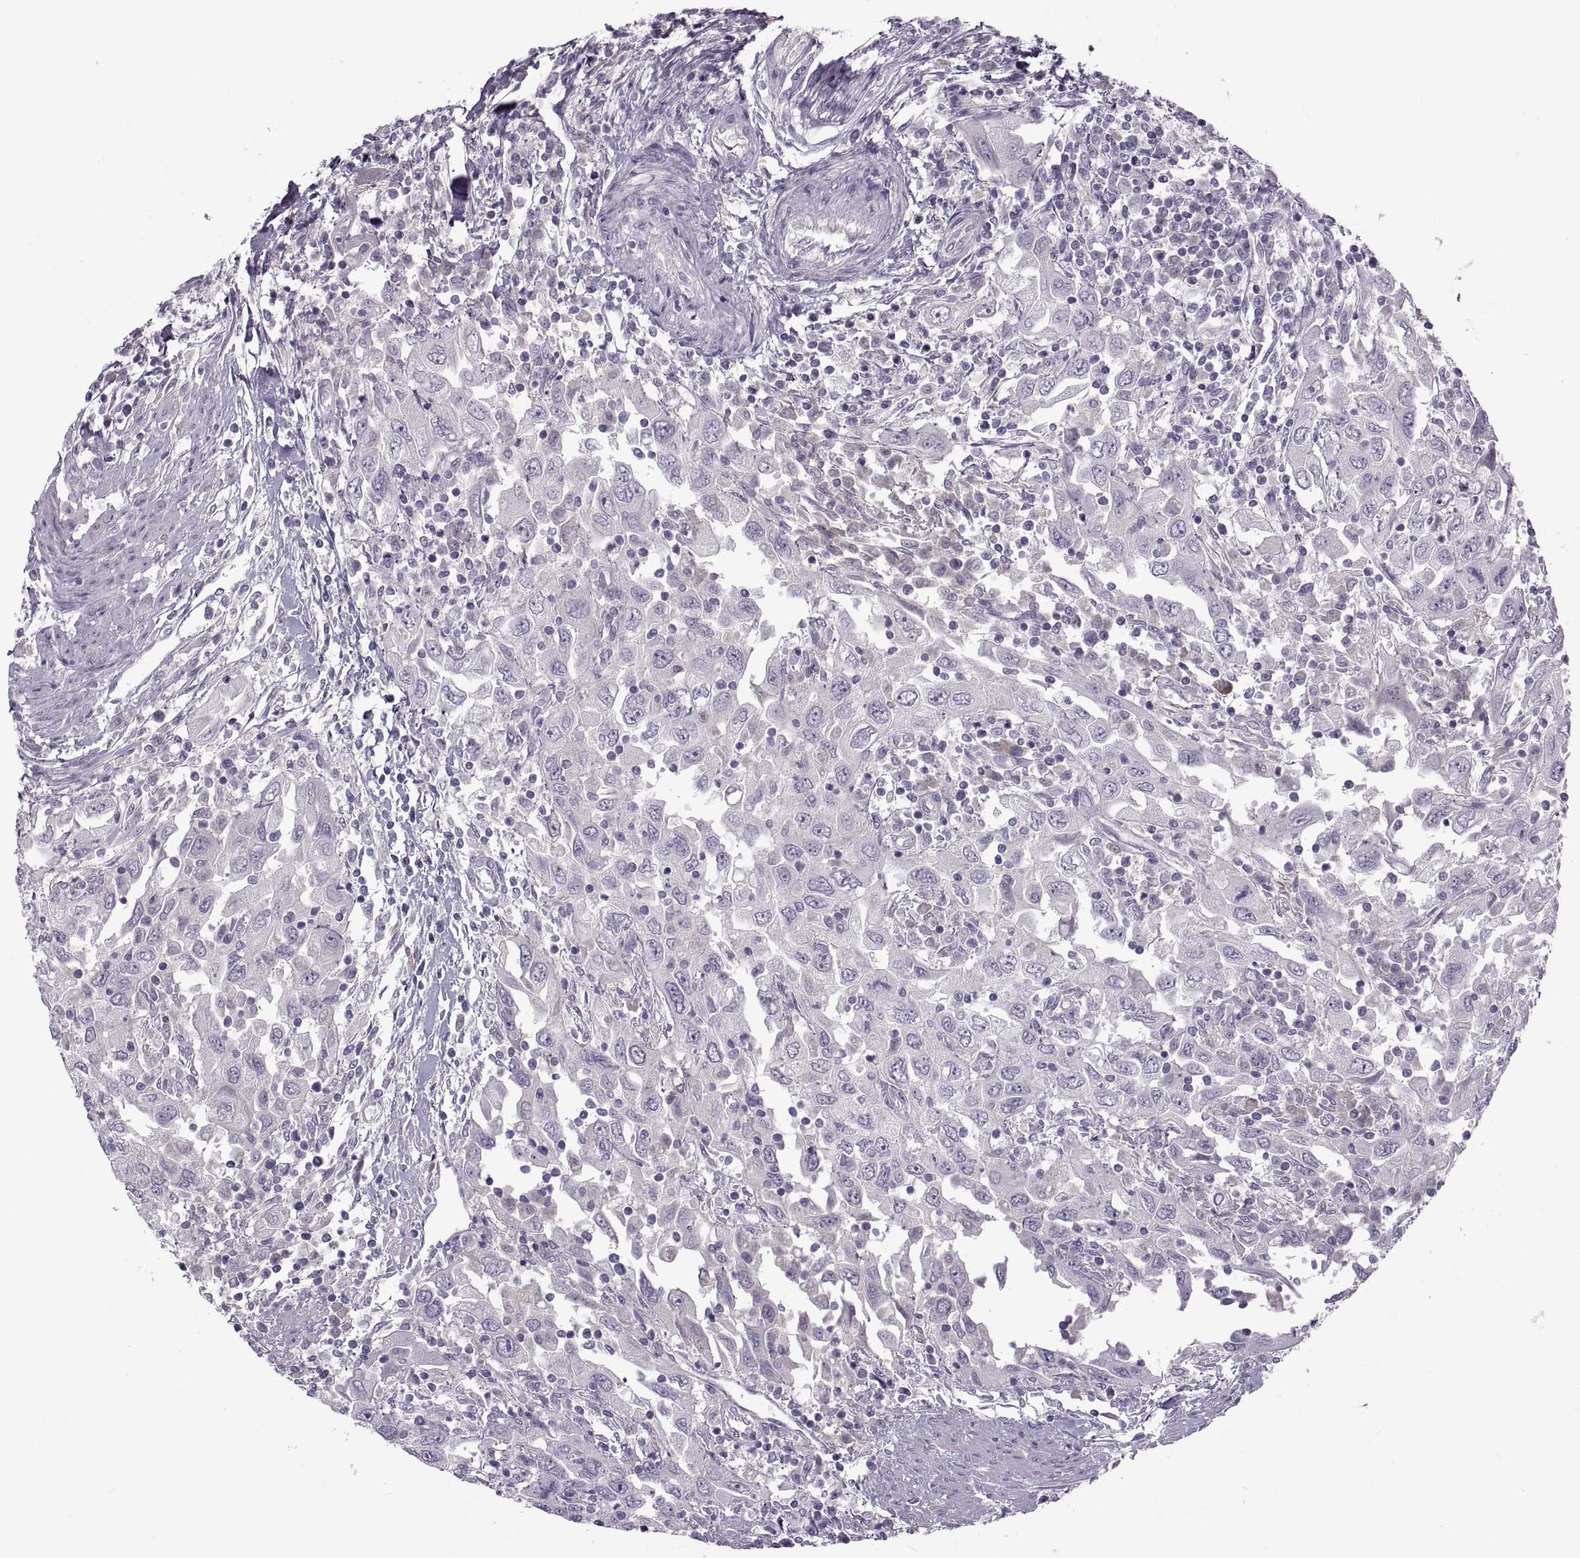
{"staining": {"intensity": "negative", "quantity": "none", "location": "none"}, "tissue": "urothelial cancer", "cell_type": "Tumor cells", "image_type": "cancer", "snomed": [{"axis": "morphology", "description": "Urothelial carcinoma, High grade"}, {"axis": "topography", "description": "Urinary bladder"}], "caption": "Immunohistochemistry photomicrograph of neoplastic tissue: high-grade urothelial carcinoma stained with DAB shows no significant protein expression in tumor cells. Brightfield microscopy of IHC stained with DAB (brown) and hematoxylin (blue), captured at high magnification.", "gene": "RSPH6A", "patient": {"sex": "male", "age": 76}}